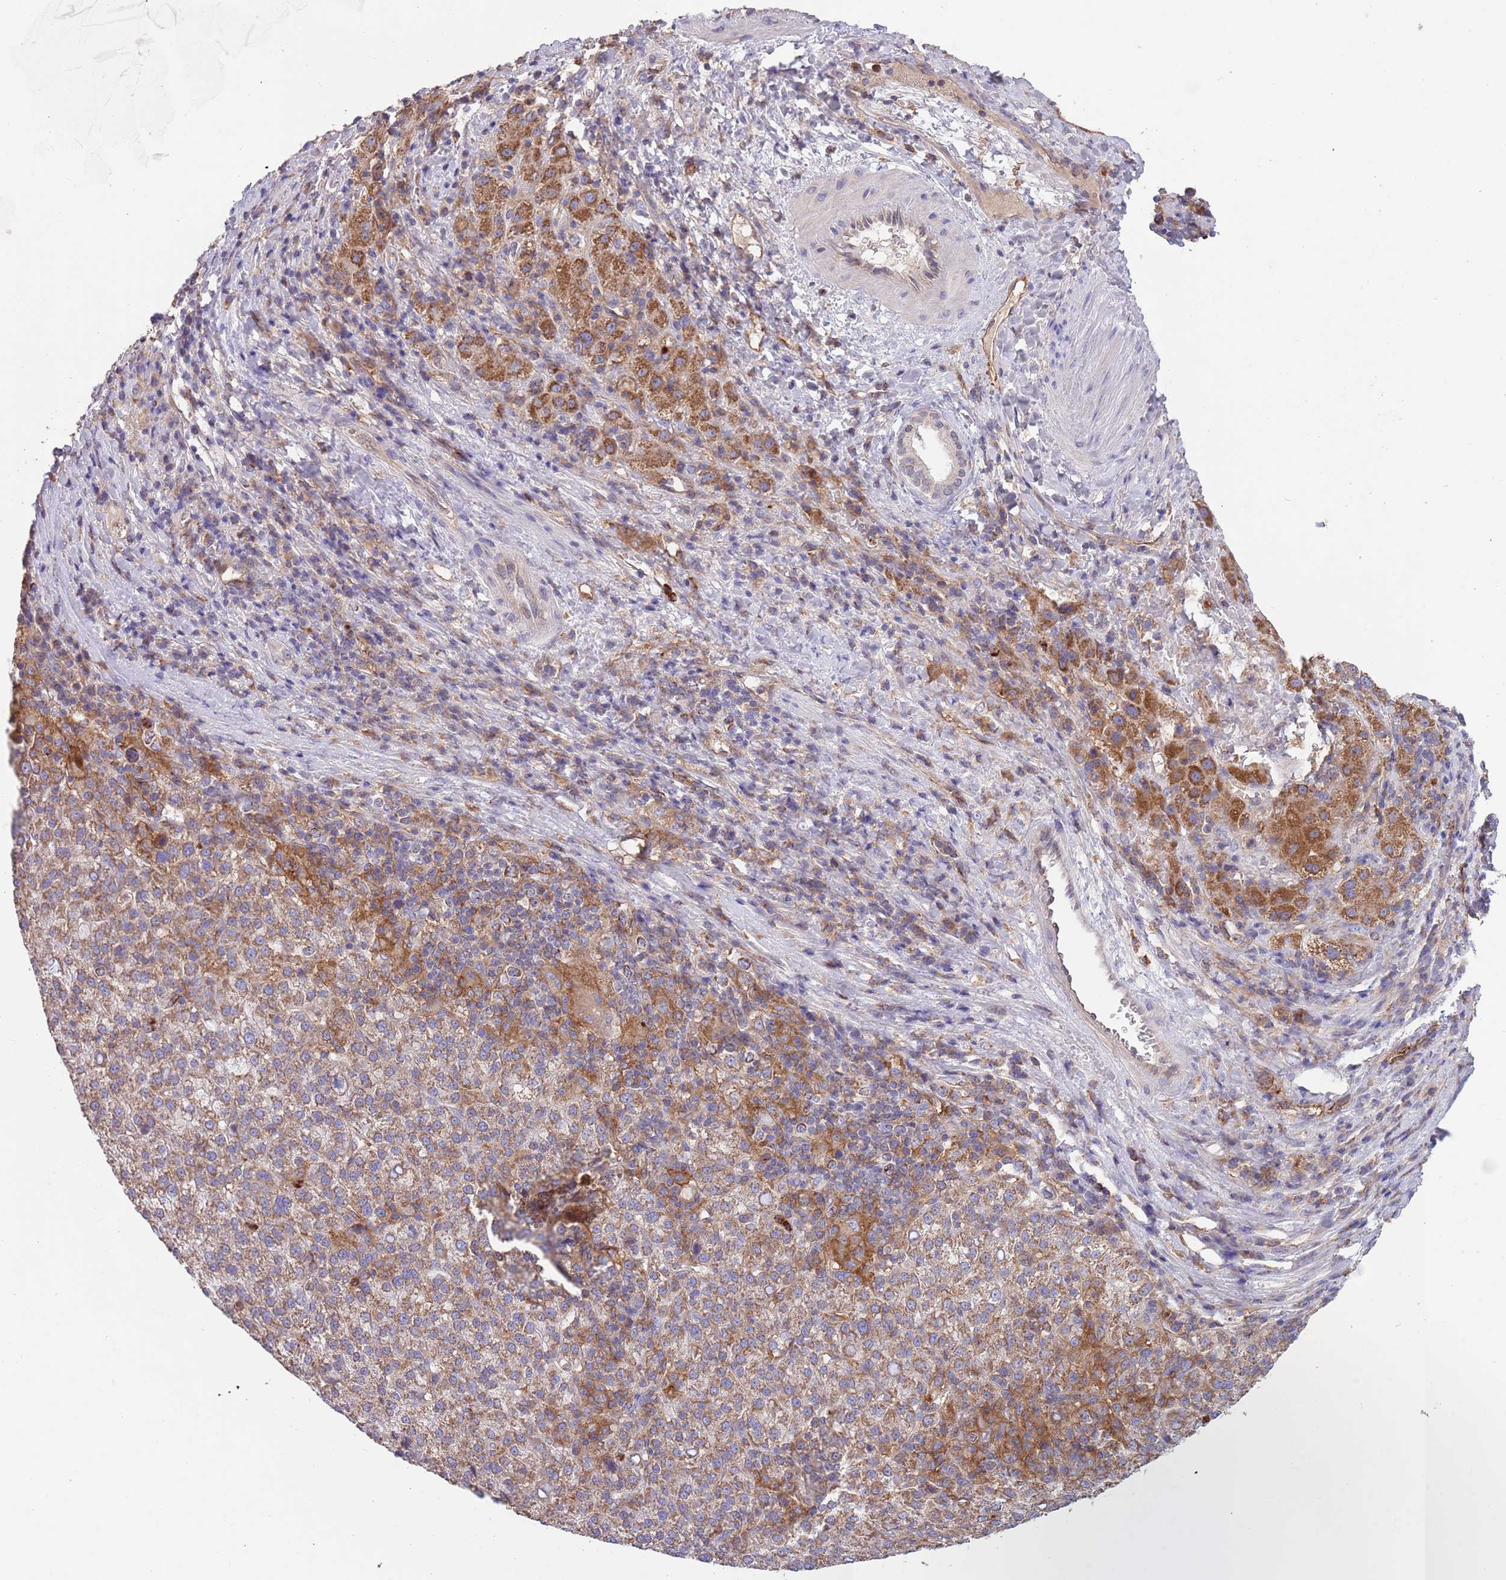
{"staining": {"intensity": "moderate", "quantity": ">75%", "location": "cytoplasmic/membranous"}, "tissue": "liver cancer", "cell_type": "Tumor cells", "image_type": "cancer", "snomed": [{"axis": "morphology", "description": "Carcinoma, Hepatocellular, NOS"}, {"axis": "topography", "description": "Liver"}], "caption": "Brown immunohistochemical staining in human hepatocellular carcinoma (liver) exhibits moderate cytoplasmic/membranous expression in about >75% of tumor cells.", "gene": "DDT", "patient": {"sex": "female", "age": 58}}